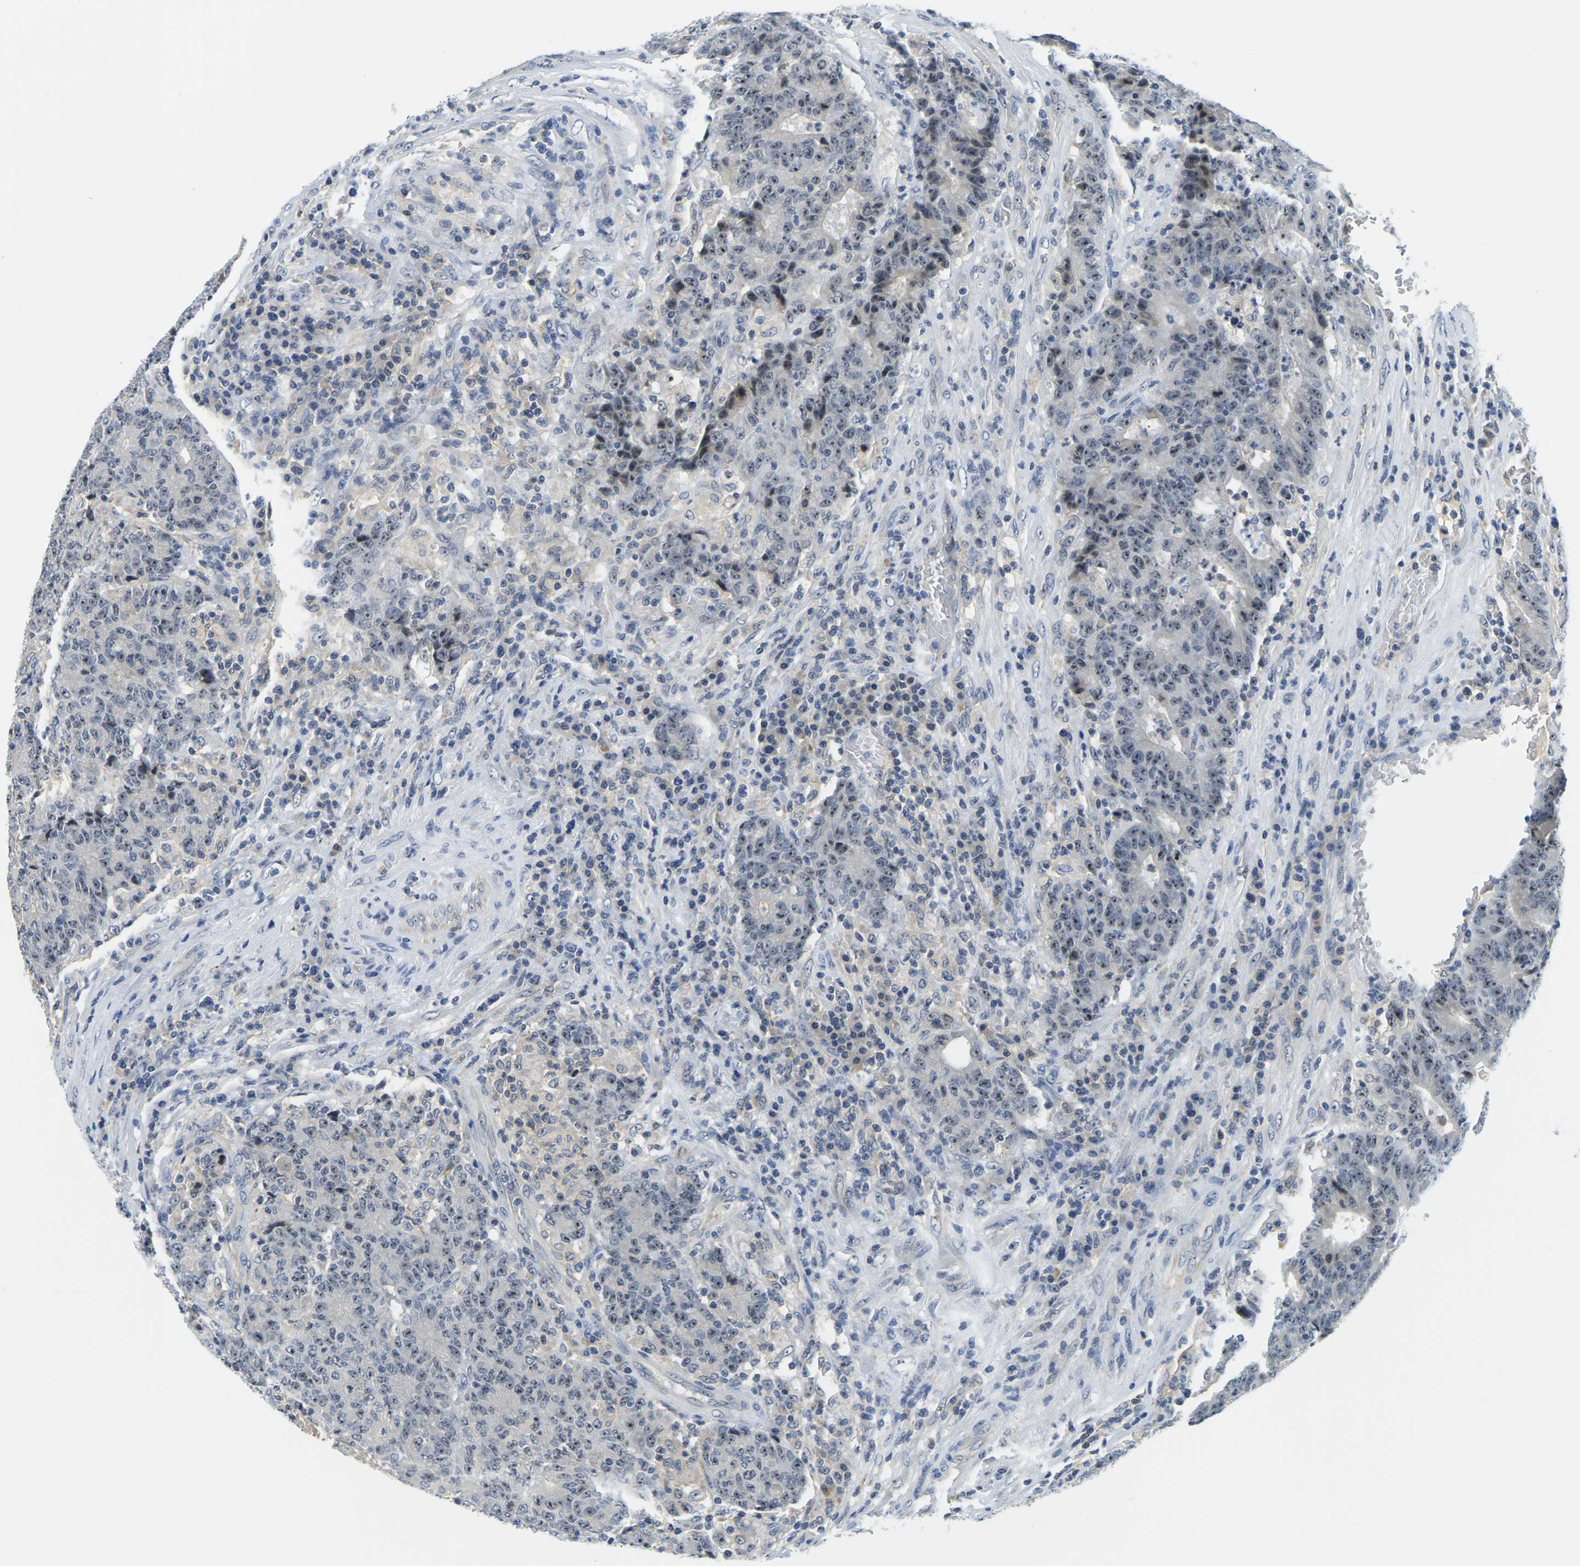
{"staining": {"intensity": "weak", "quantity": ">75%", "location": "nuclear"}, "tissue": "colorectal cancer", "cell_type": "Tumor cells", "image_type": "cancer", "snomed": [{"axis": "morphology", "description": "Normal tissue, NOS"}, {"axis": "morphology", "description": "Adenocarcinoma, NOS"}, {"axis": "topography", "description": "Colon"}], "caption": "Colorectal cancer (adenocarcinoma) stained with DAB (3,3'-diaminobenzidine) immunohistochemistry (IHC) demonstrates low levels of weak nuclear positivity in about >75% of tumor cells. (DAB IHC with brightfield microscopy, high magnification).", "gene": "RRP1", "patient": {"sex": "female", "age": 75}}